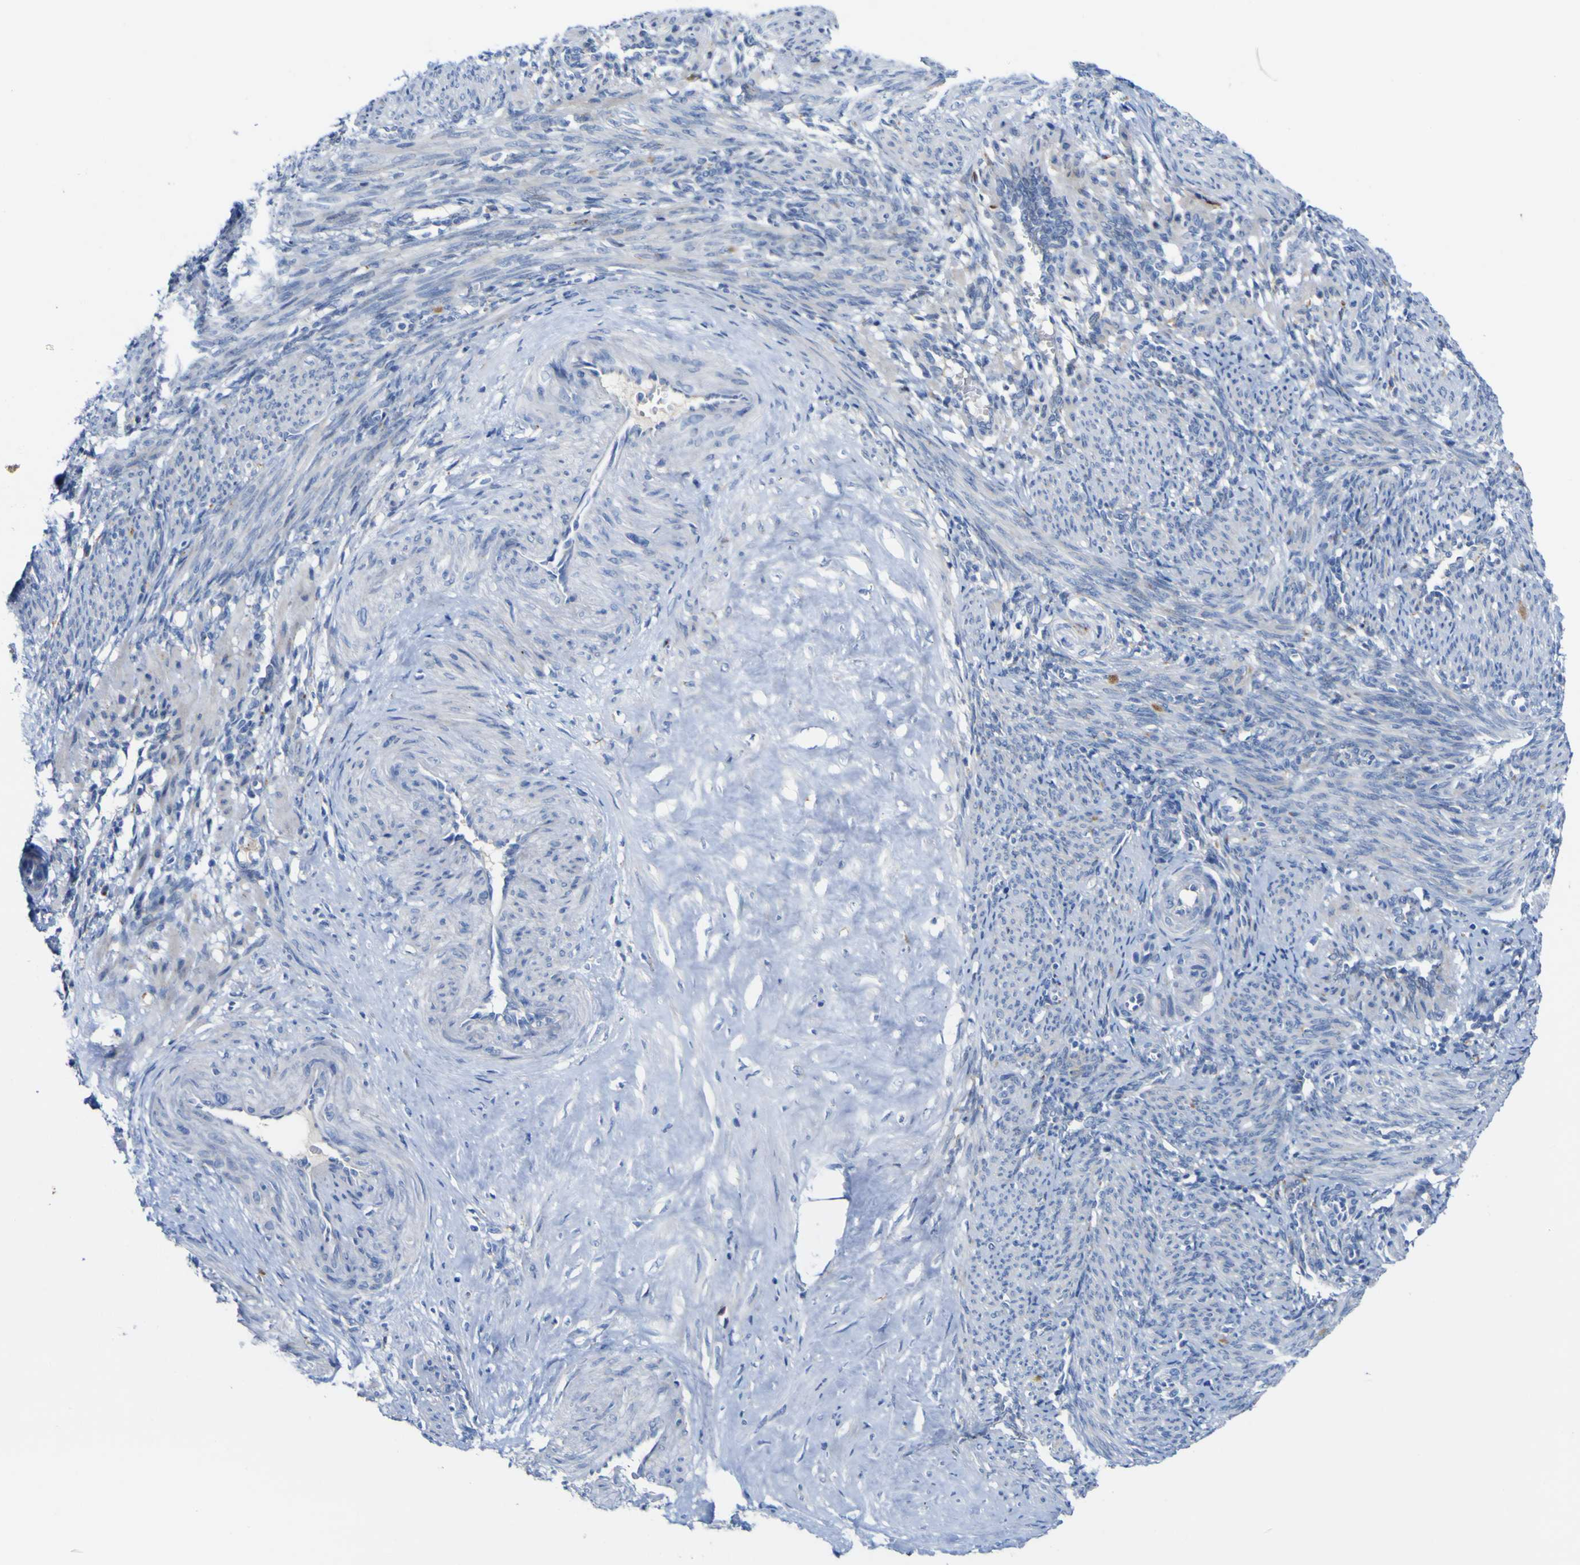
{"staining": {"intensity": "negative", "quantity": "none", "location": "none"}, "tissue": "smooth muscle", "cell_type": "Smooth muscle cells", "image_type": "normal", "snomed": [{"axis": "morphology", "description": "Normal tissue, NOS"}, {"axis": "topography", "description": "Endometrium"}], "caption": "Immunohistochemistry histopathology image of normal smooth muscle: smooth muscle stained with DAB exhibits no significant protein expression in smooth muscle cells.", "gene": "PTPRF", "patient": {"sex": "female", "age": 33}}